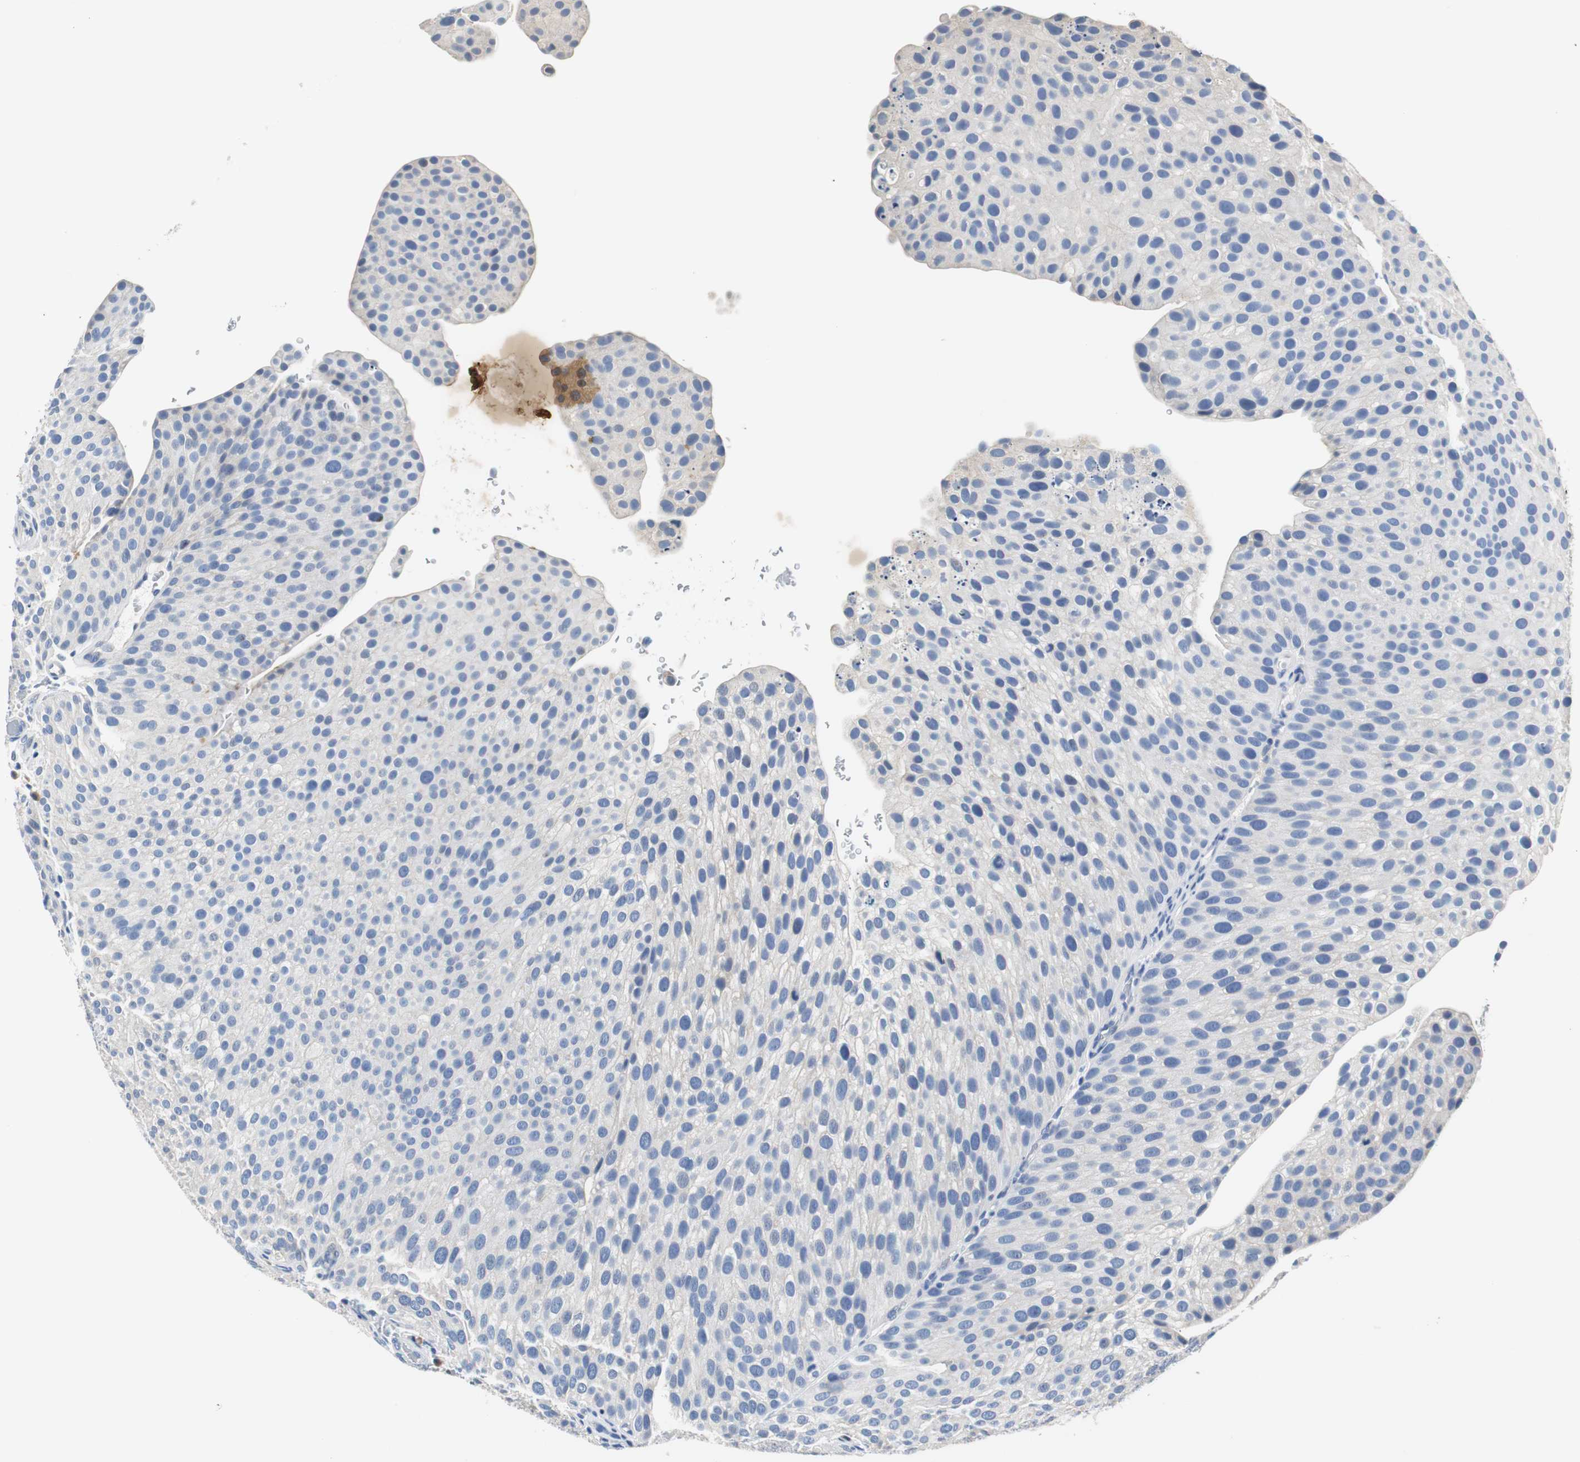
{"staining": {"intensity": "negative", "quantity": "none", "location": "none"}, "tissue": "urothelial cancer", "cell_type": "Tumor cells", "image_type": "cancer", "snomed": [{"axis": "morphology", "description": "Urothelial carcinoma, Low grade"}, {"axis": "topography", "description": "Smooth muscle"}, {"axis": "topography", "description": "Urinary bladder"}], "caption": "Urothelial cancer was stained to show a protein in brown. There is no significant positivity in tumor cells. (Brightfield microscopy of DAB immunohistochemistry (IHC) at high magnification).", "gene": "PCK1", "patient": {"sex": "male", "age": 60}}